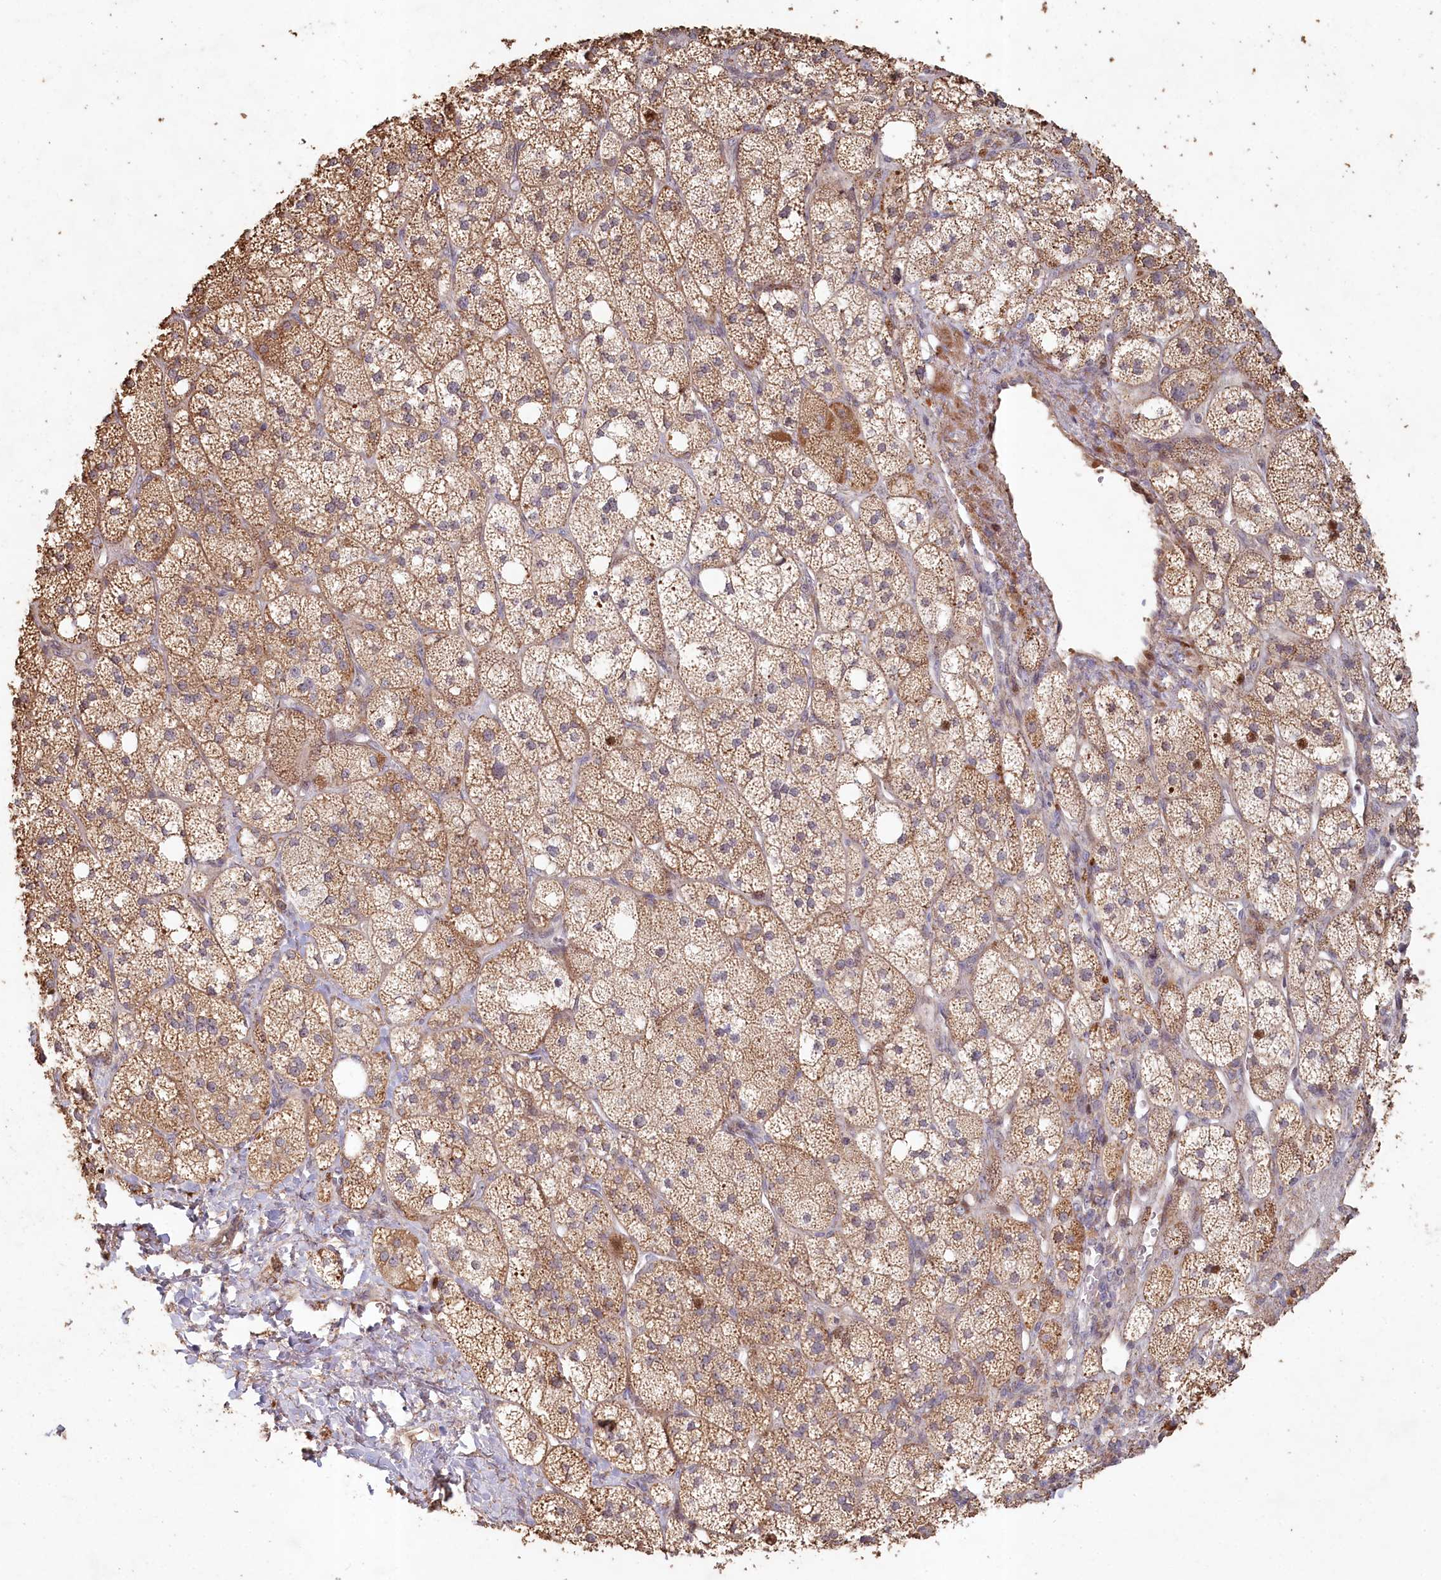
{"staining": {"intensity": "moderate", "quantity": "25%-75%", "location": "cytoplasmic/membranous"}, "tissue": "adrenal gland", "cell_type": "Glandular cells", "image_type": "normal", "snomed": [{"axis": "morphology", "description": "Normal tissue, NOS"}, {"axis": "topography", "description": "Adrenal gland"}], "caption": "A photomicrograph of human adrenal gland stained for a protein exhibits moderate cytoplasmic/membranous brown staining in glandular cells. (IHC, brightfield microscopy, high magnification).", "gene": "HAL", "patient": {"sex": "male", "age": 61}}